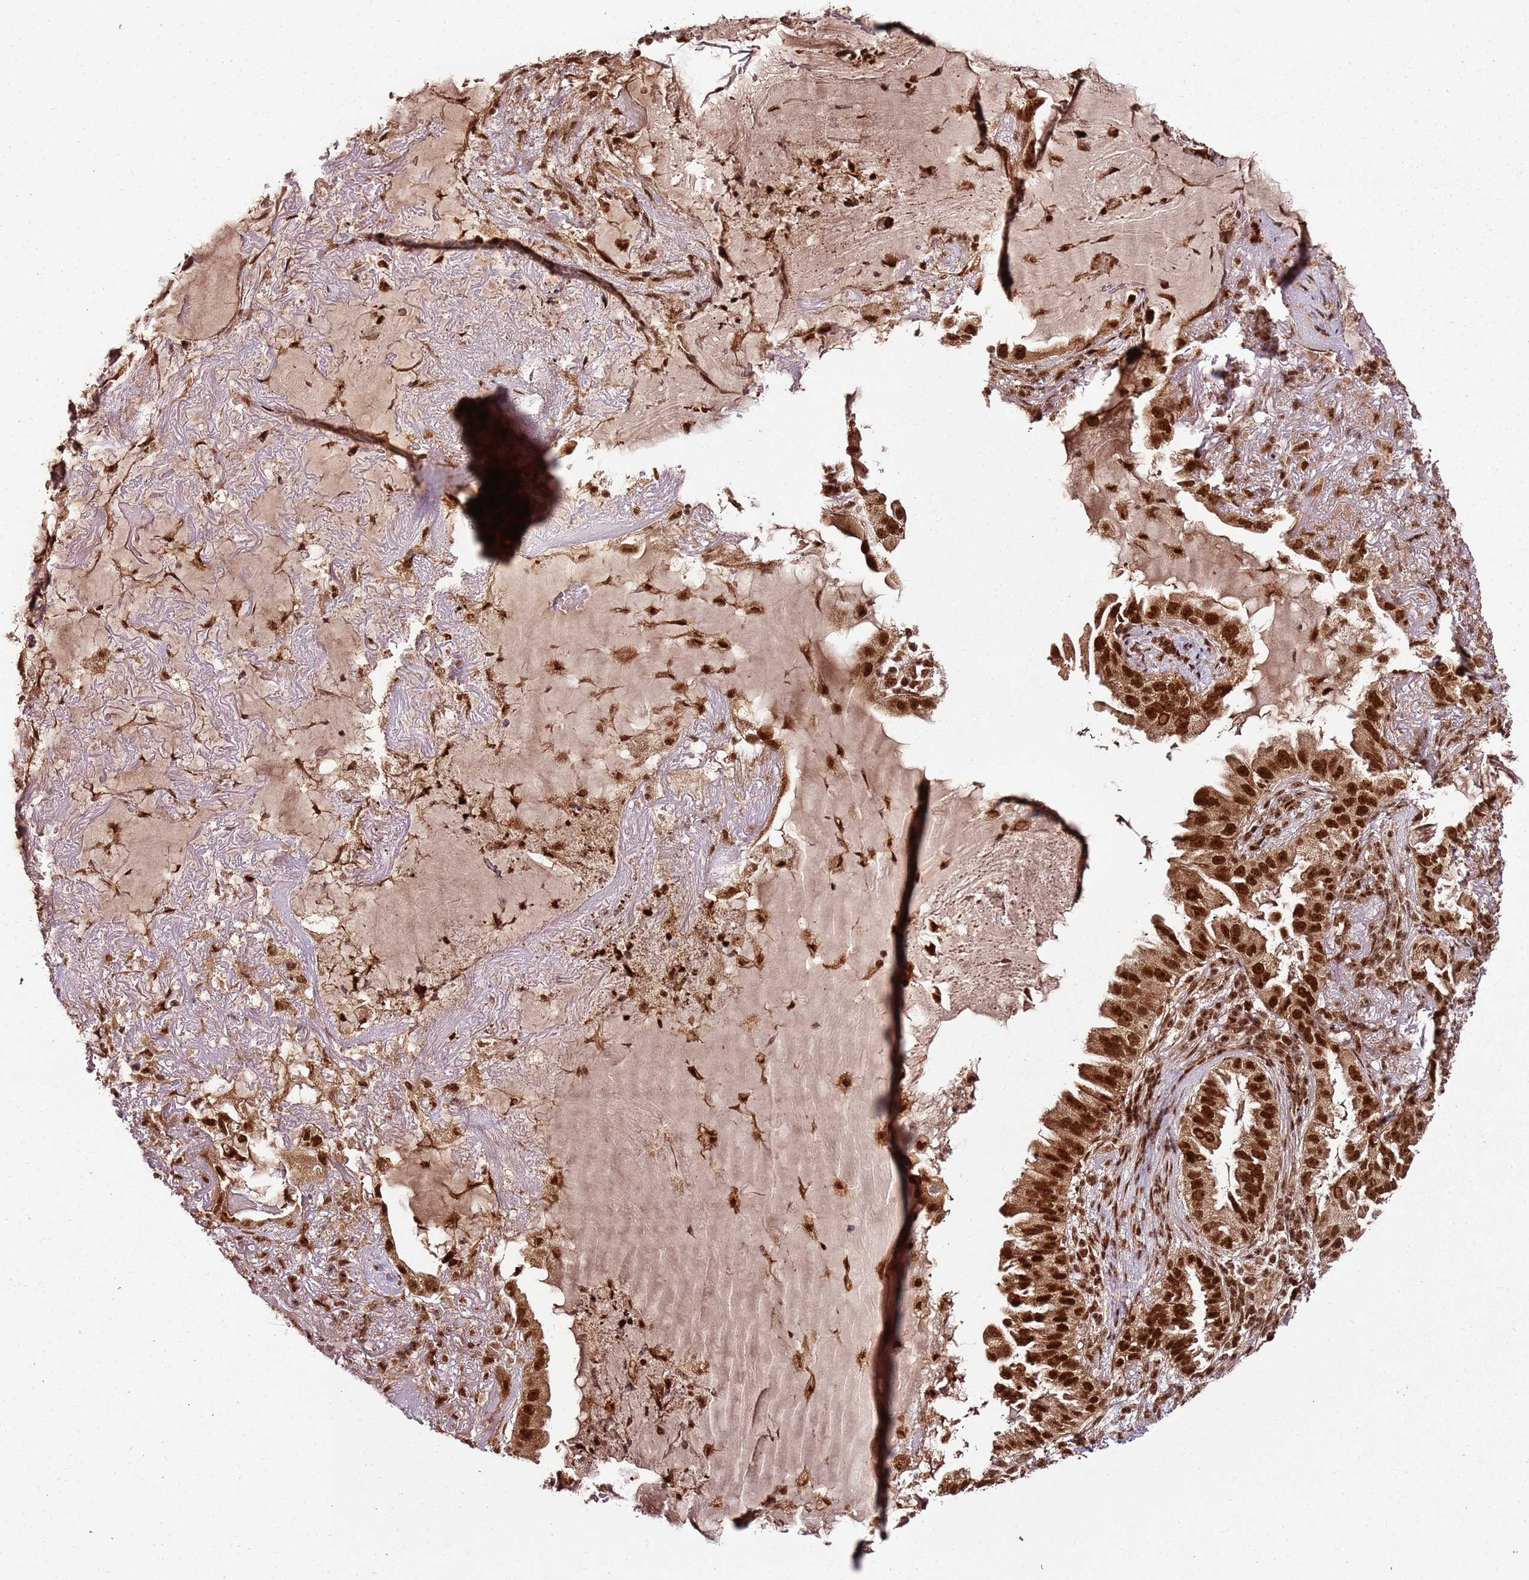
{"staining": {"intensity": "strong", "quantity": ">75%", "location": "nuclear"}, "tissue": "lung cancer", "cell_type": "Tumor cells", "image_type": "cancer", "snomed": [{"axis": "morphology", "description": "Adenocarcinoma, NOS"}, {"axis": "topography", "description": "Lung"}], "caption": "Tumor cells display high levels of strong nuclear staining in approximately >75% of cells in lung cancer (adenocarcinoma). (DAB IHC with brightfield microscopy, high magnification).", "gene": "XRN2", "patient": {"sex": "female", "age": 69}}